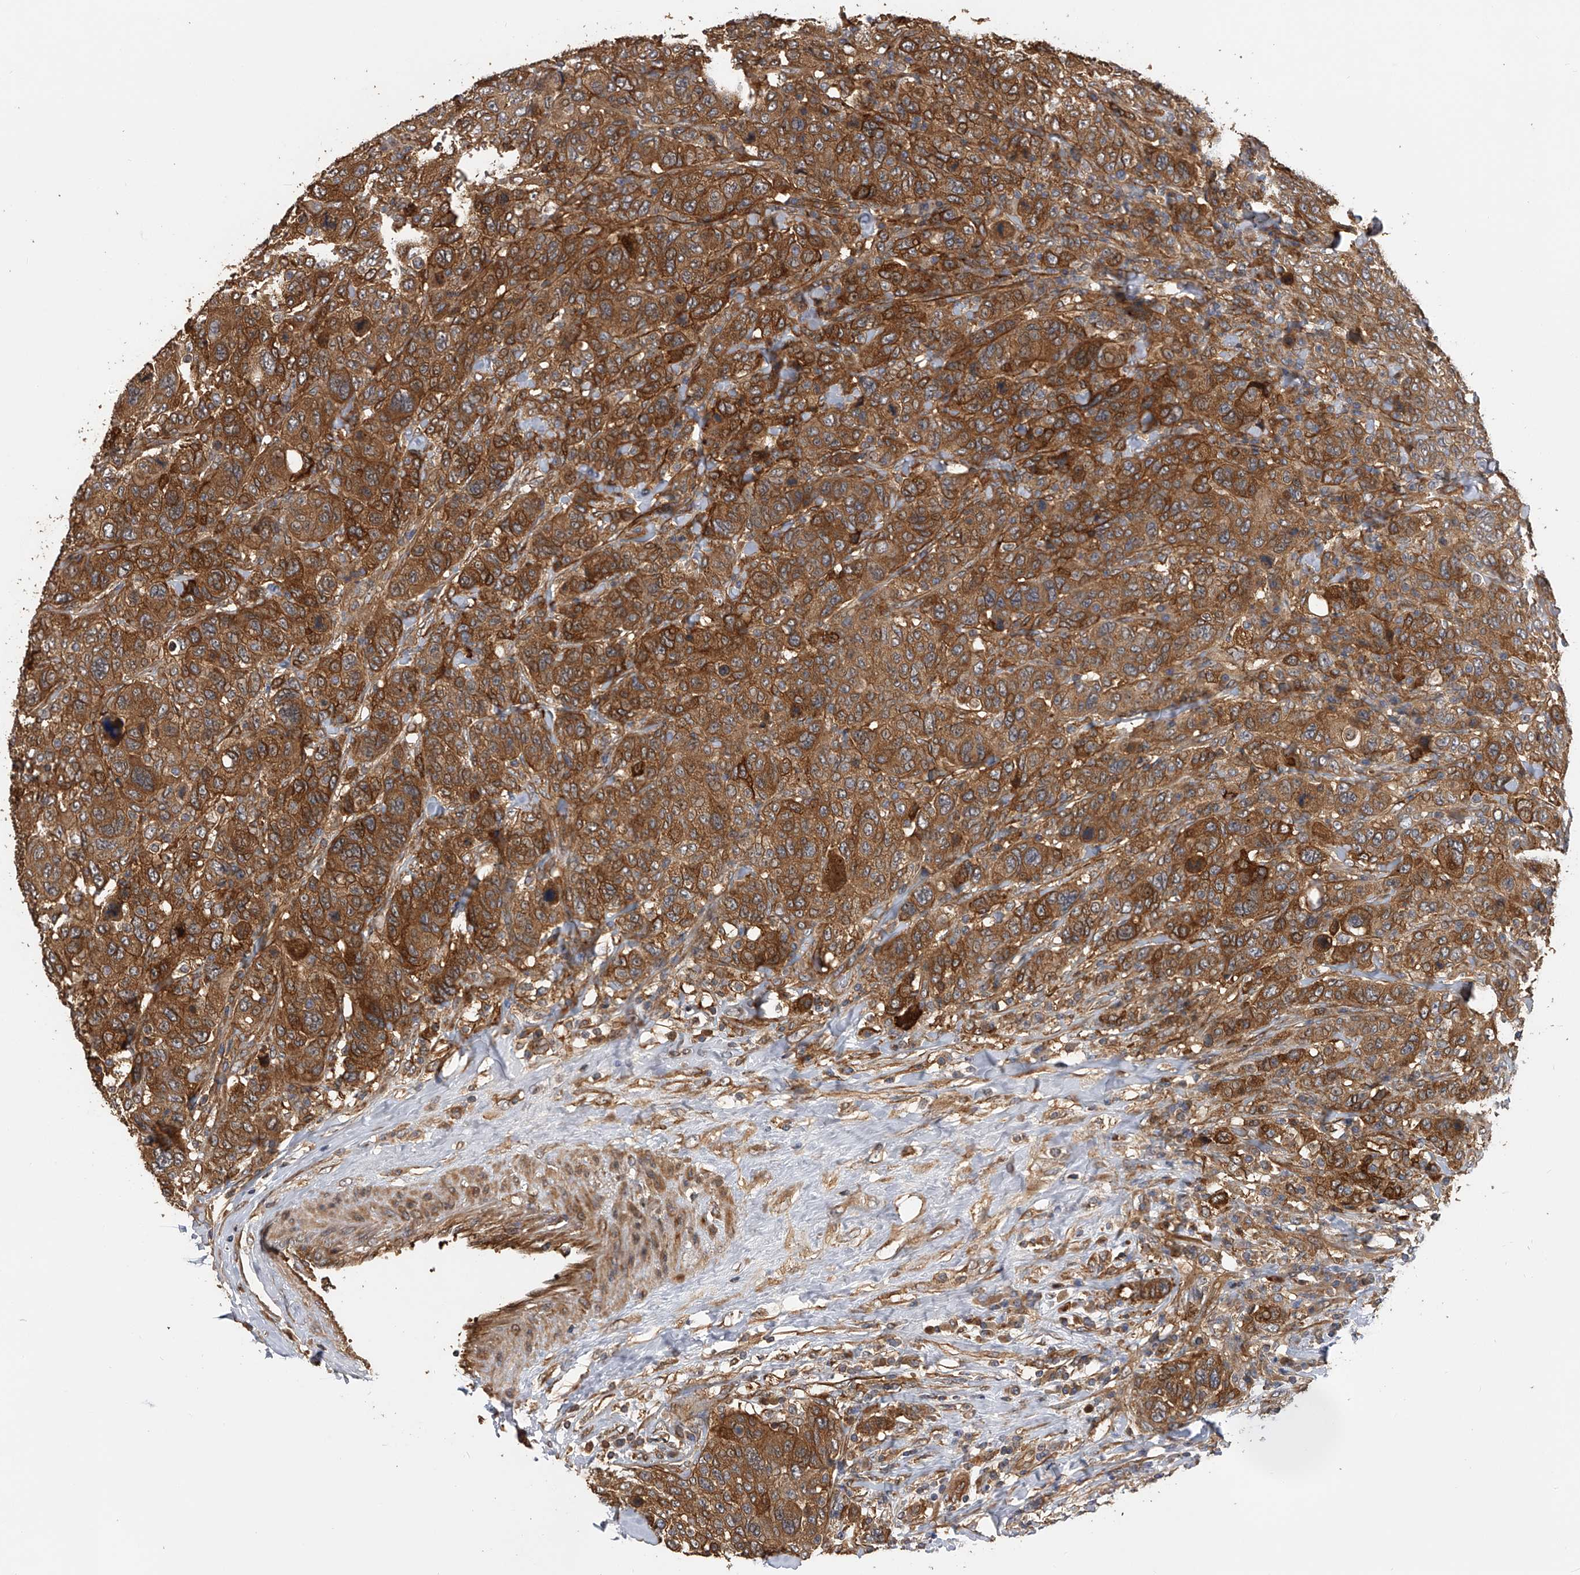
{"staining": {"intensity": "strong", "quantity": ">75%", "location": "cytoplasmic/membranous"}, "tissue": "breast cancer", "cell_type": "Tumor cells", "image_type": "cancer", "snomed": [{"axis": "morphology", "description": "Duct carcinoma"}, {"axis": "topography", "description": "Breast"}], "caption": "Brown immunohistochemical staining in human breast cancer demonstrates strong cytoplasmic/membranous positivity in about >75% of tumor cells. (DAB IHC with brightfield microscopy, high magnification).", "gene": "PTPRA", "patient": {"sex": "female", "age": 37}}